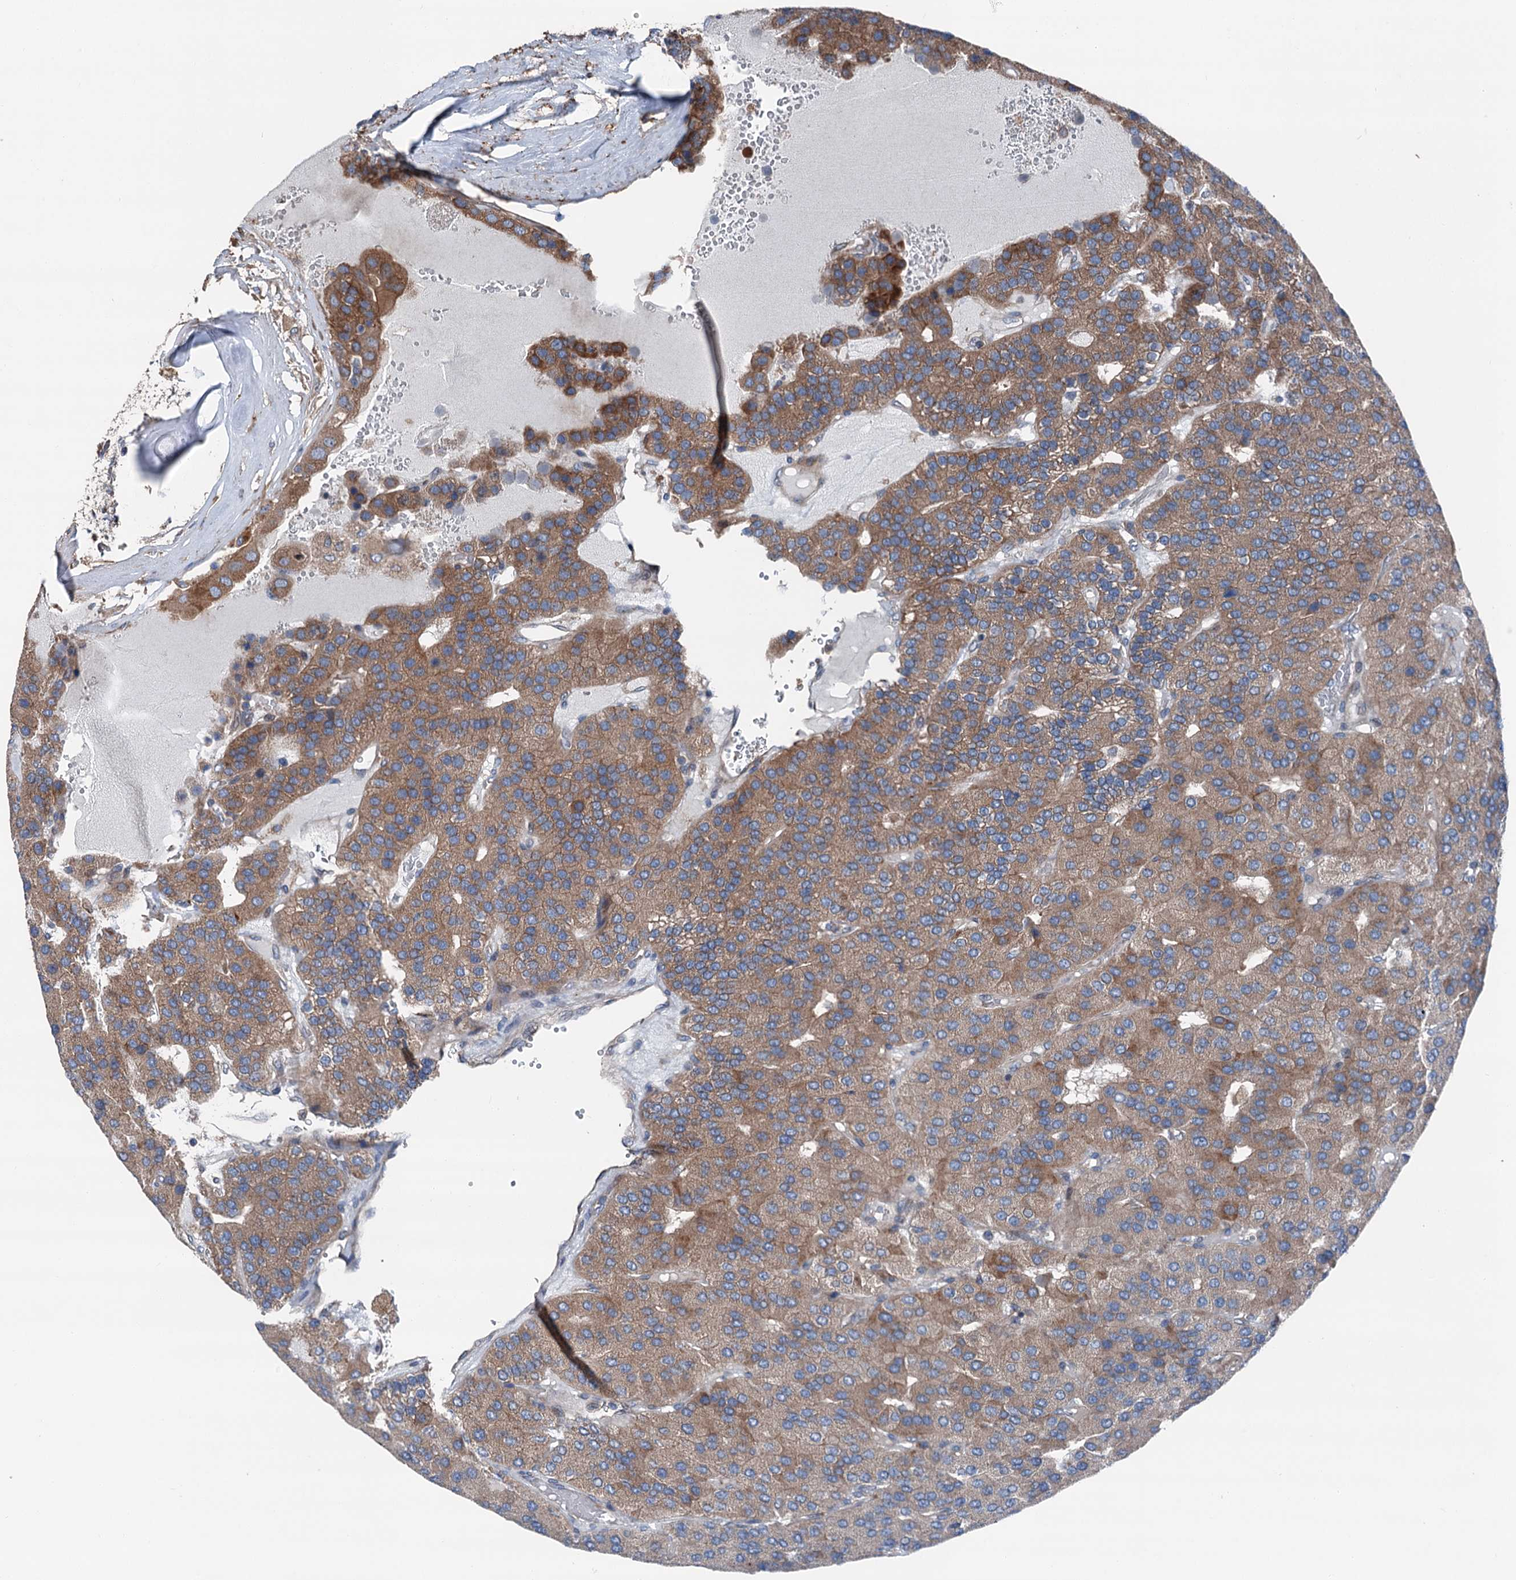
{"staining": {"intensity": "moderate", "quantity": ">75%", "location": "cytoplasmic/membranous"}, "tissue": "parathyroid gland", "cell_type": "Glandular cells", "image_type": "normal", "snomed": [{"axis": "morphology", "description": "Normal tissue, NOS"}, {"axis": "morphology", "description": "Adenoma, NOS"}, {"axis": "topography", "description": "Parathyroid gland"}], "caption": "Immunohistochemical staining of unremarkable parathyroid gland demonstrates >75% levels of moderate cytoplasmic/membranous protein staining in approximately >75% of glandular cells.", "gene": "RUFY1", "patient": {"sex": "female", "age": 86}}